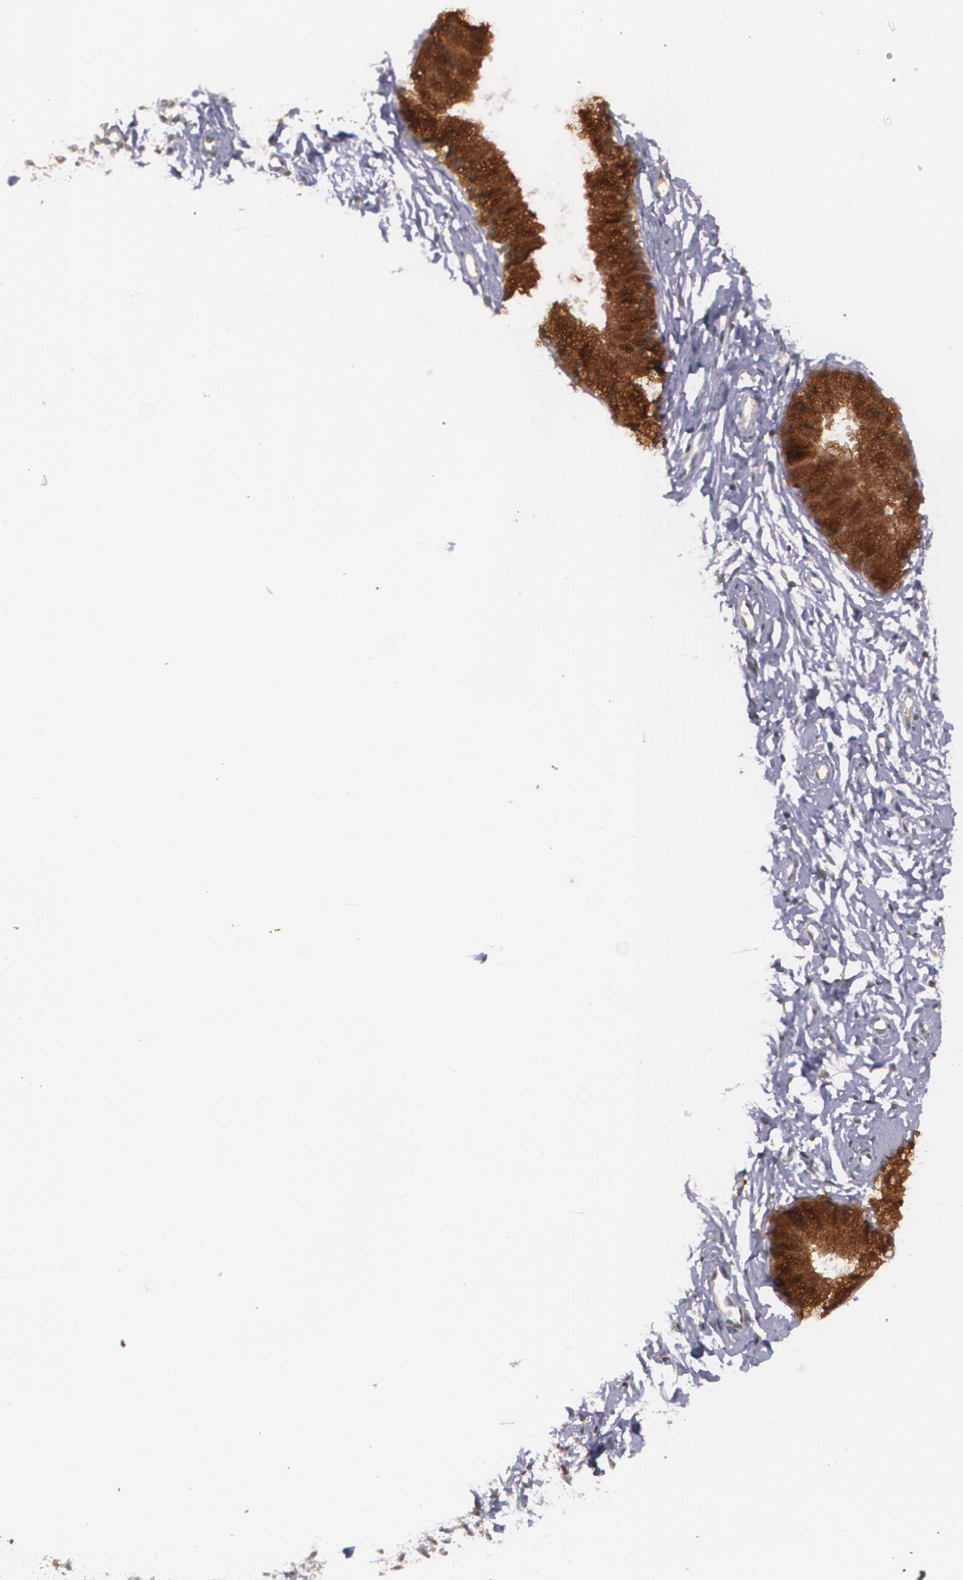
{"staining": {"intensity": "strong", "quantity": ">75%", "location": "cytoplasmic/membranous"}, "tissue": "cervix", "cell_type": "Glandular cells", "image_type": "normal", "snomed": [{"axis": "morphology", "description": "Normal tissue, NOS"}, {"axis": "topography", "description": "Cervix"}], "caption": "IHC of unremarkable cervix exhibits high levels of strong cytoplasmic/membranous staining in about >75% of glandular cells. (brown staining indicates protein expression, while blue staining denotes nuclei).", "gene": "IFNGR2", "patient": {"sex": "female", "age": 46}}